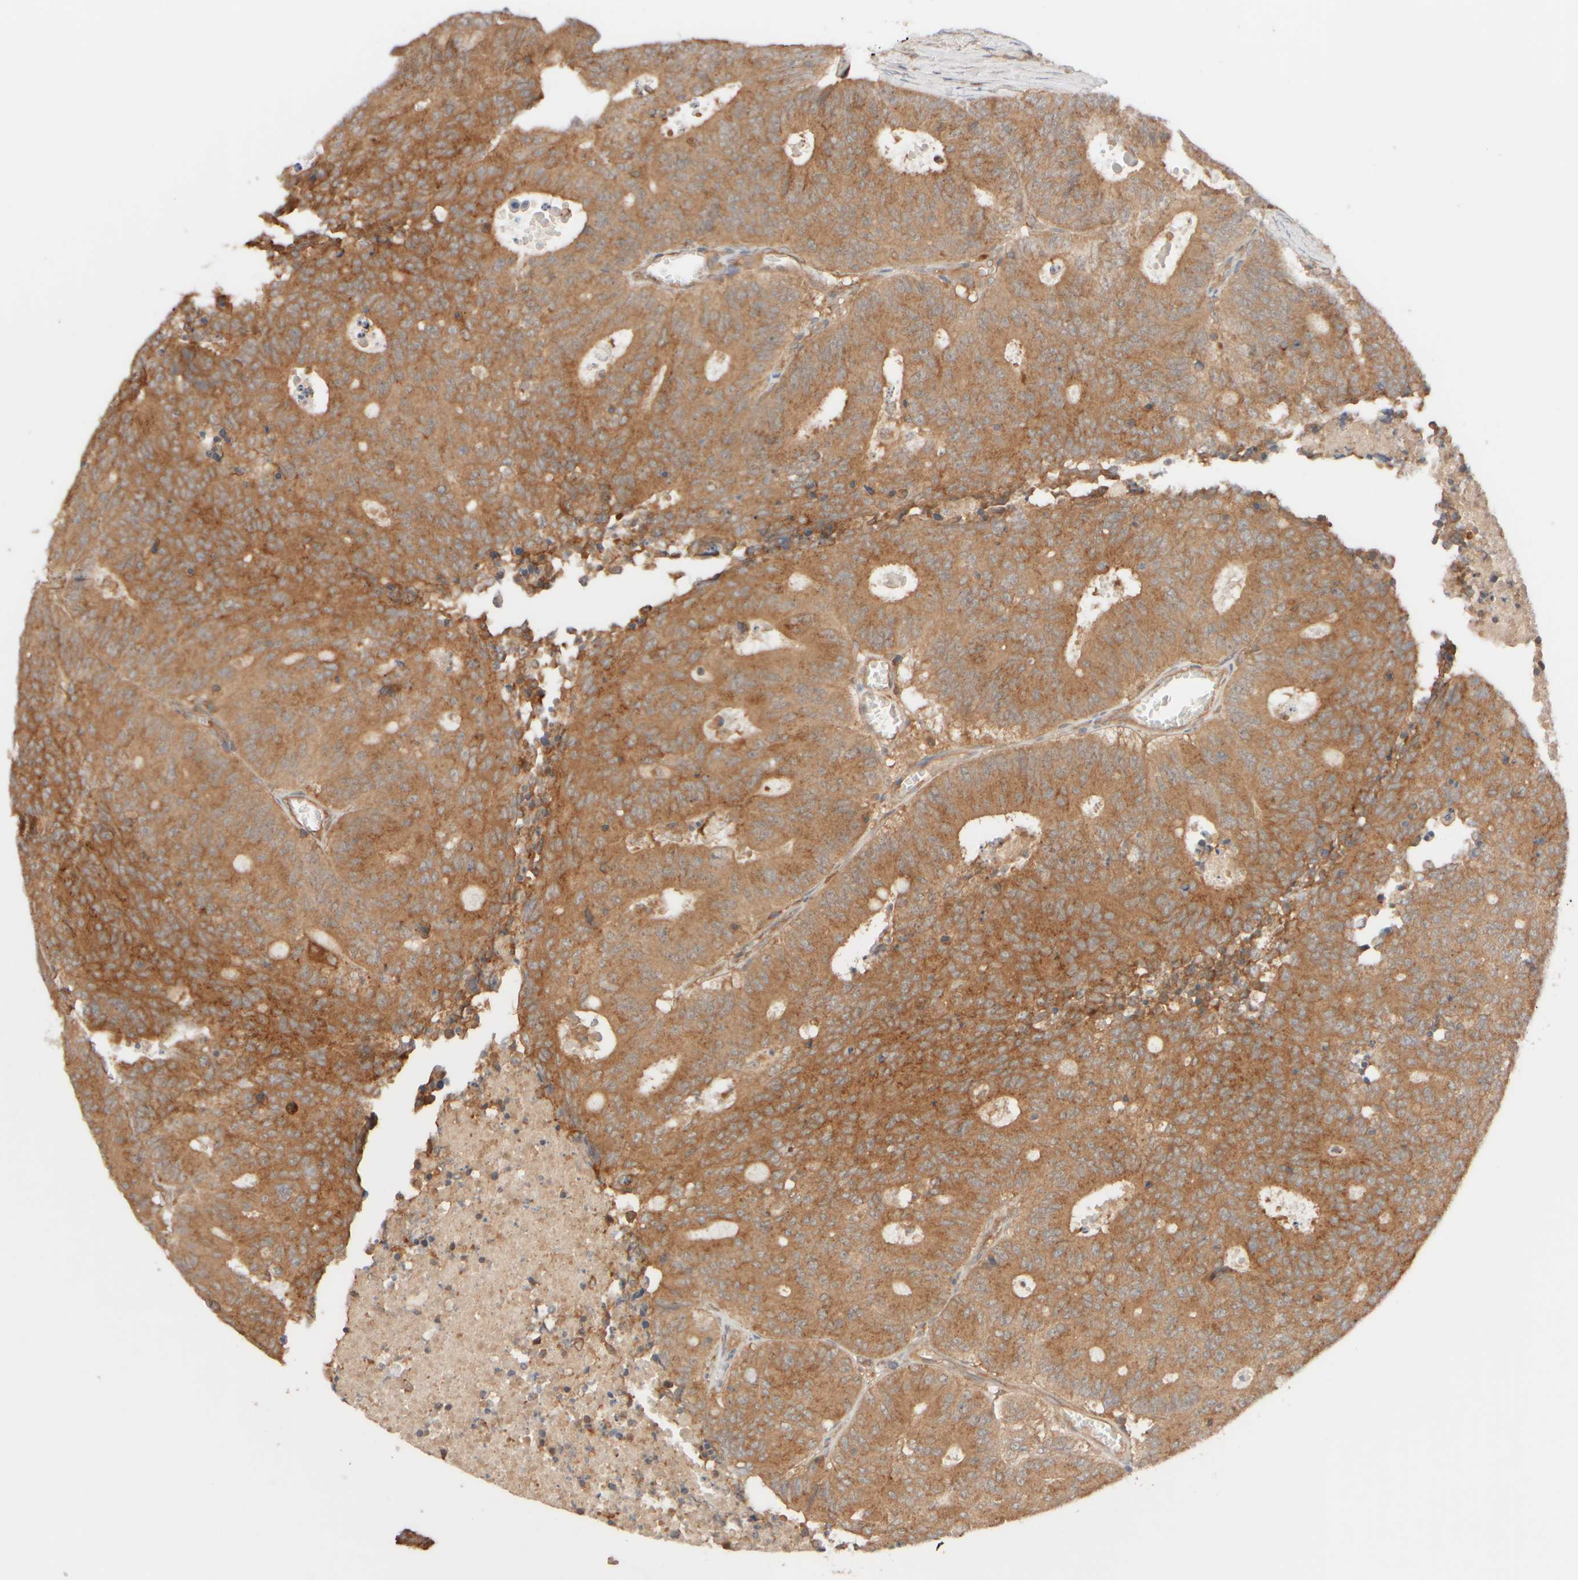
{"staining": {"intensity": "moderate", "quantity": ">75%", "location": "cytoplasmic/membranous"}, "tissue": "colorectal cancer", "cell_type": "Tumor cells", "image_type": "cancer", "snomed": [{"axis": "morphology", "description": "Adenocarcinoma, NOS"}, {"axis": "topography", "description": "Colon"}], "caption": "Colorectal cancer stained for a protein demonstrates moderate cytoplasmic/membranous positivity in tumor cells. The staining is performed using DAB (3,3'-diaminobenzidine) brown chromogen to label protein expression. The nuclei are counter-stained blue using hematoxylin.", "gene": "RABEP1", "patient": {"sex": "male", "age": 87}}